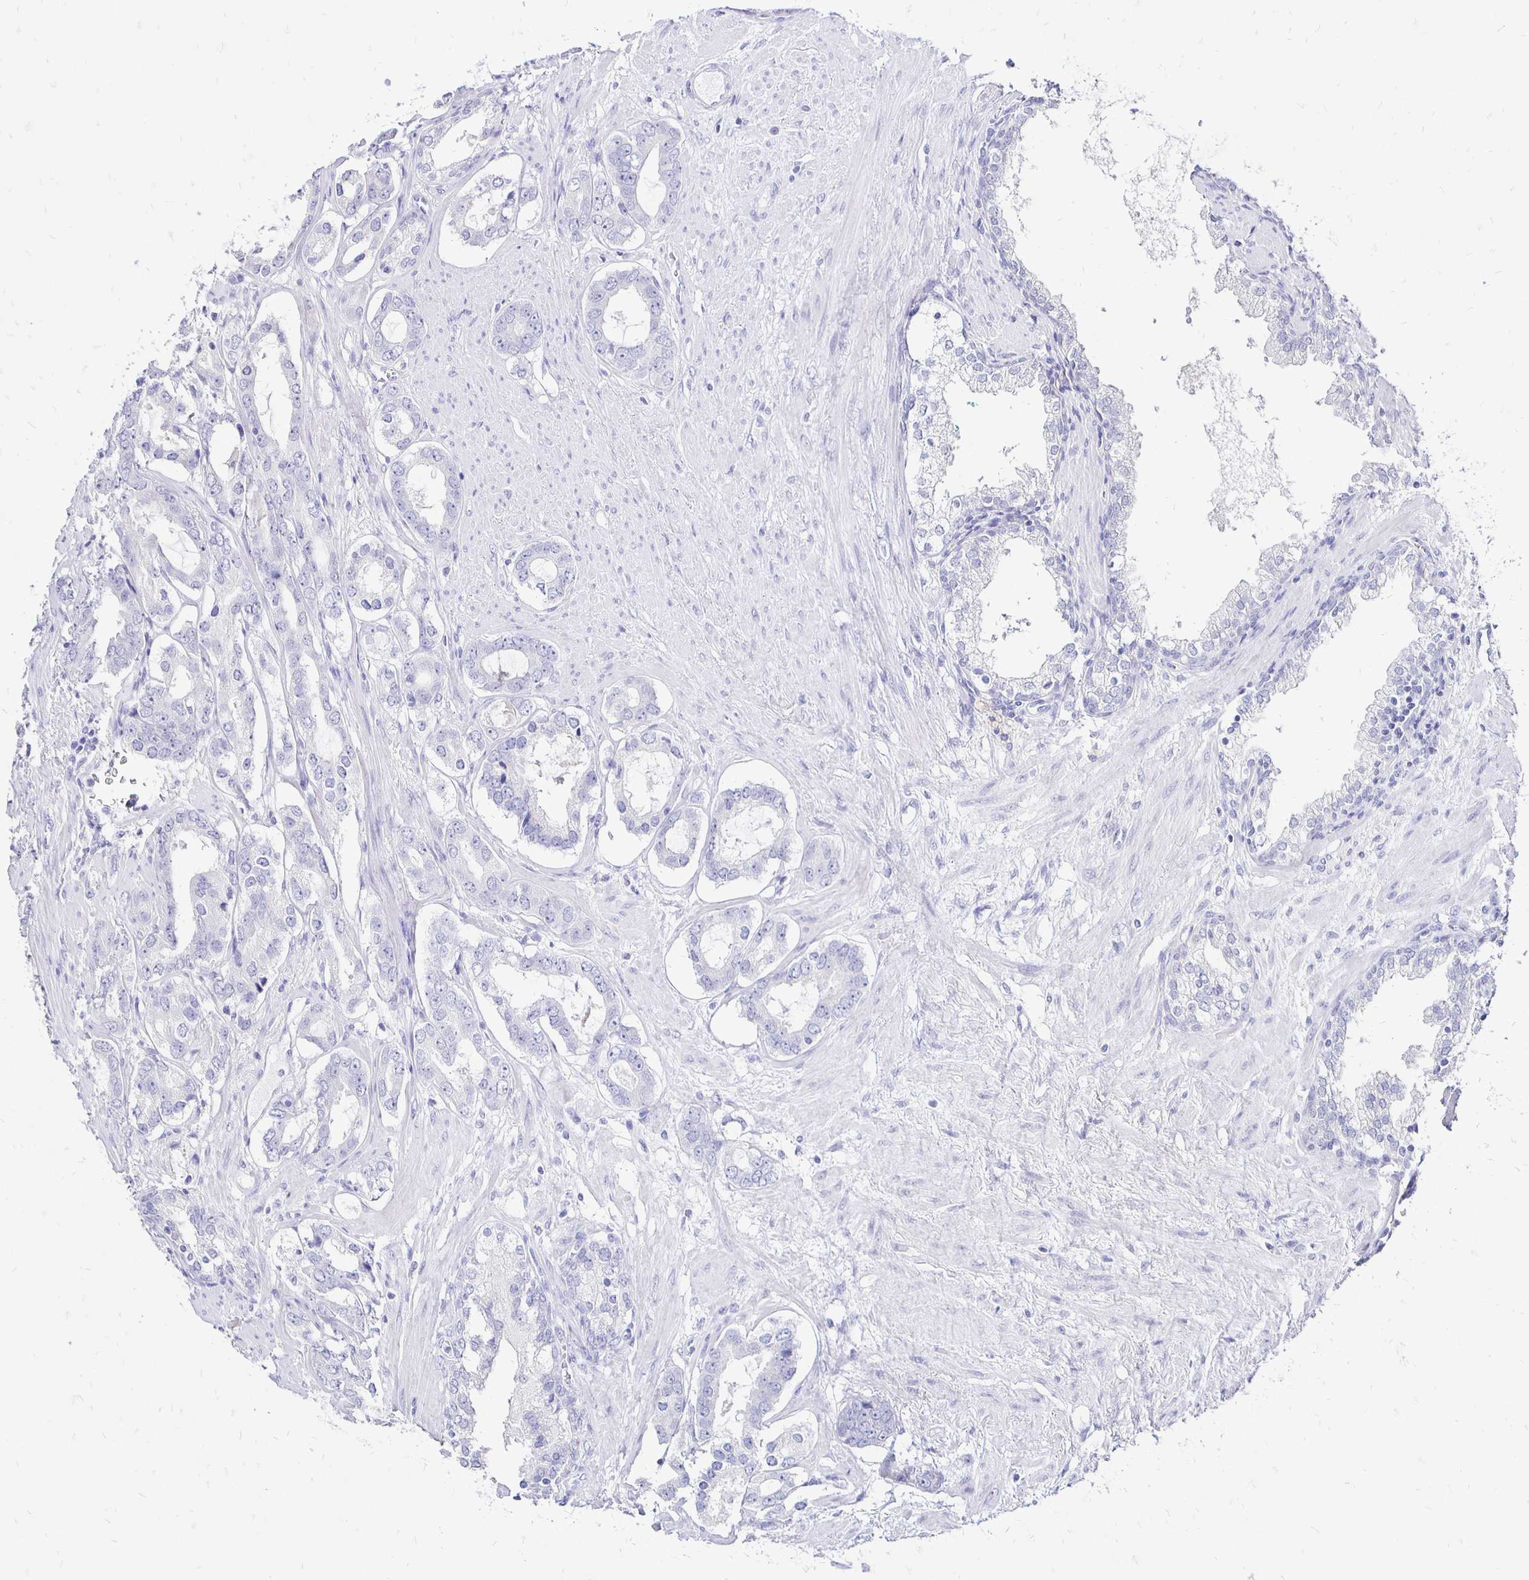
{"staining": {"intensity": "negative", "quantity": "none", "location": "none"}, "tissue": "prostate cancer", "cell_type": "Tumor cells", "image_type": "cancer", "snomed": [{"axis": "morphology", "description": "Adenocarcinoma, High grade"}, {"axis": "topography", "description": "Prostate"}], "caption": "DAB (3,3'-diaminobenzidine) immunohistochemical staining of human prostate cancer exhibits no significant positivity in tumor cells.", "gene": "IRGC", "patient": {"sex": "male", "age": 75}}